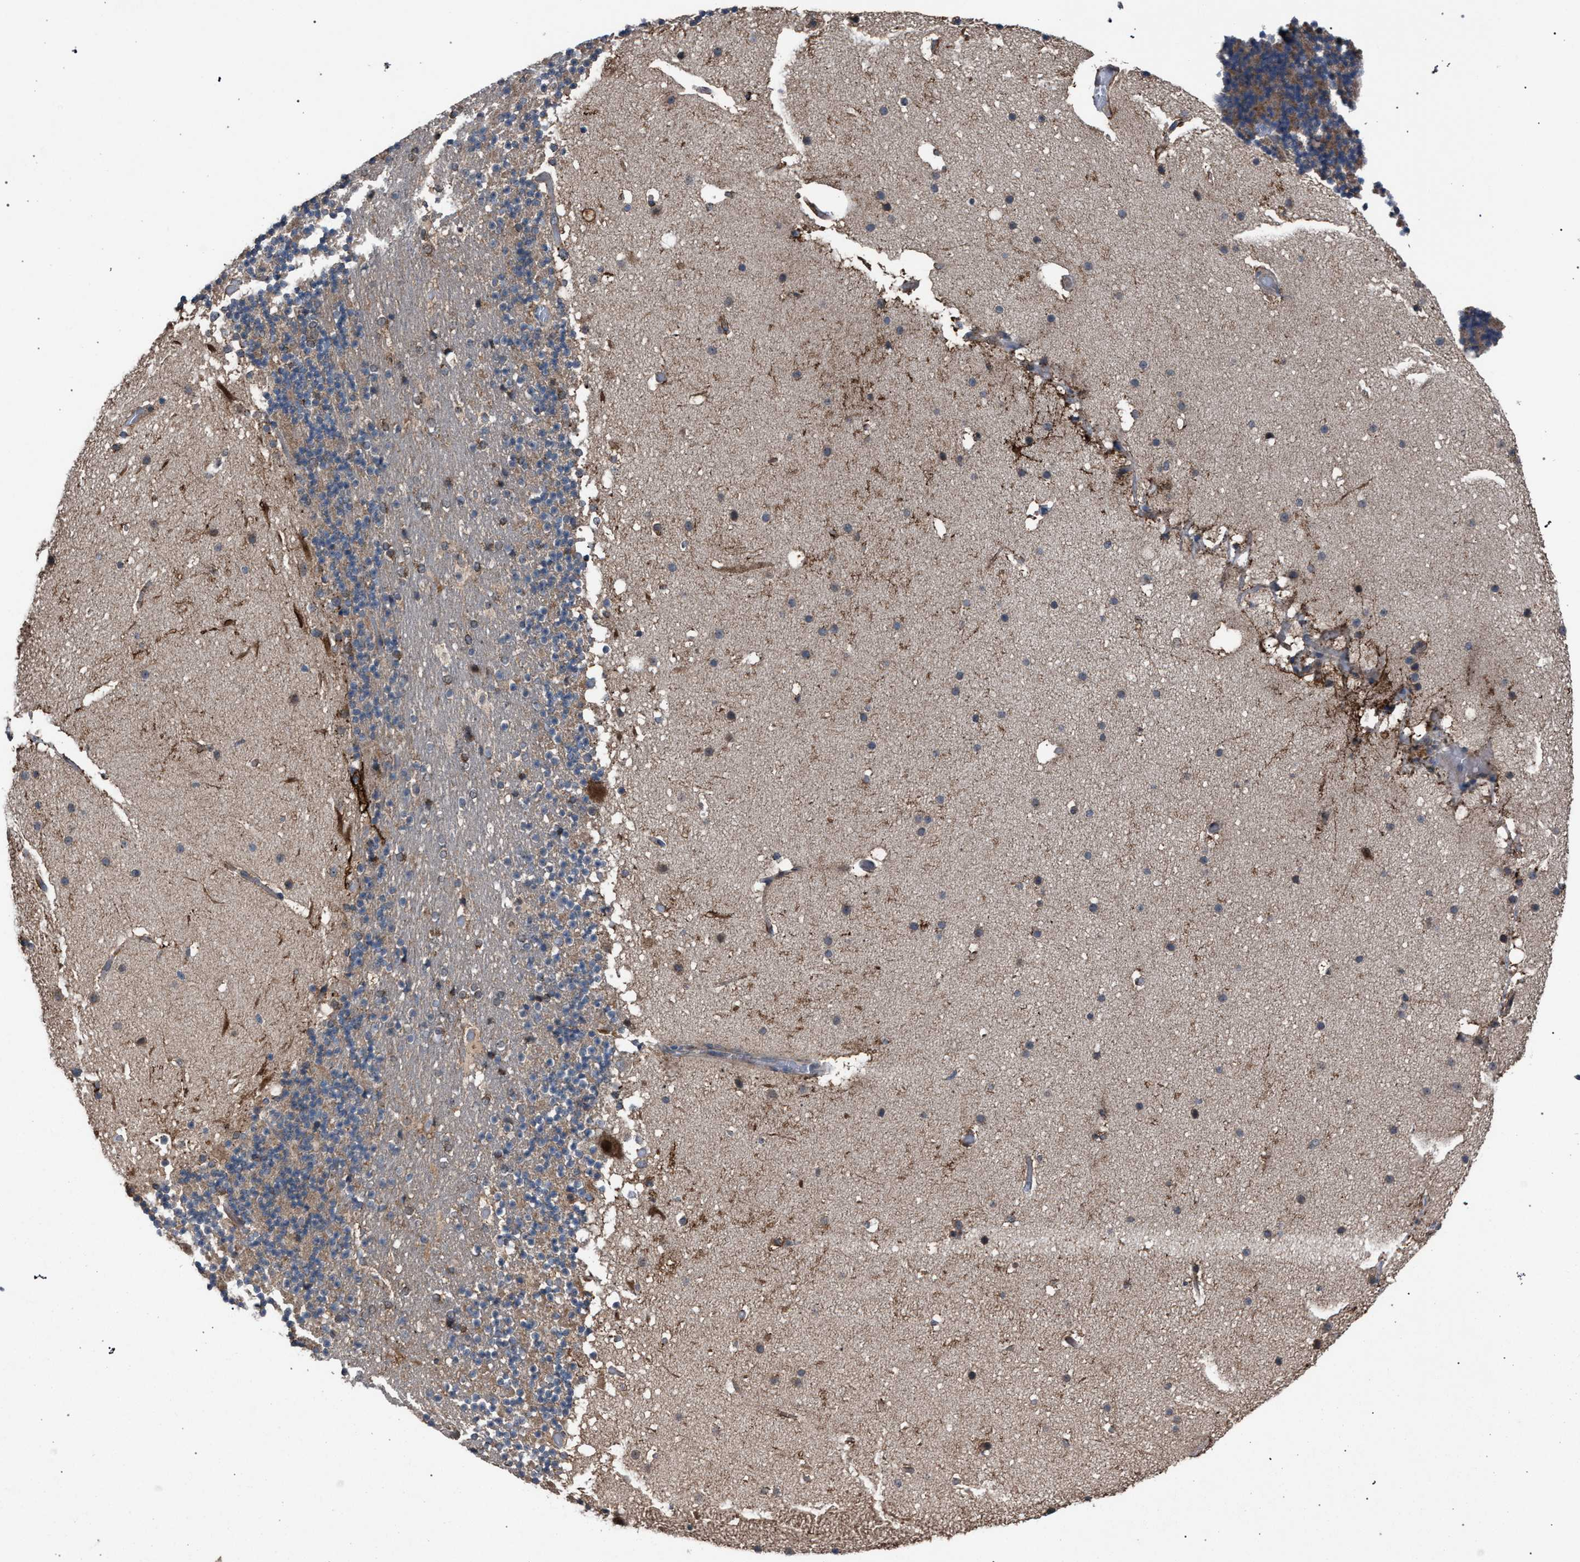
{"staining": {"intensity": "moderate", "quantity": "<25%", "location": "cytoplasmic/membranous"}, "tissue": "cerebellum", "cell_type": "Cells in granular layer", "image_type": "normal", "snomed": [{"axis": "morphology", "description": "Normal tissue, NOS"}, {"axis": "topography", "description": "Cerebellum"}], "caption": "Immunohistochemistry (DAB) staining of unremarkable cerebellum exhibits moderate cytoplasmic/membranous protein staining in about <25% of cells in granular layer.", "gene": "HSD17B4", "patient": {"sex": "male", "age": 57}}